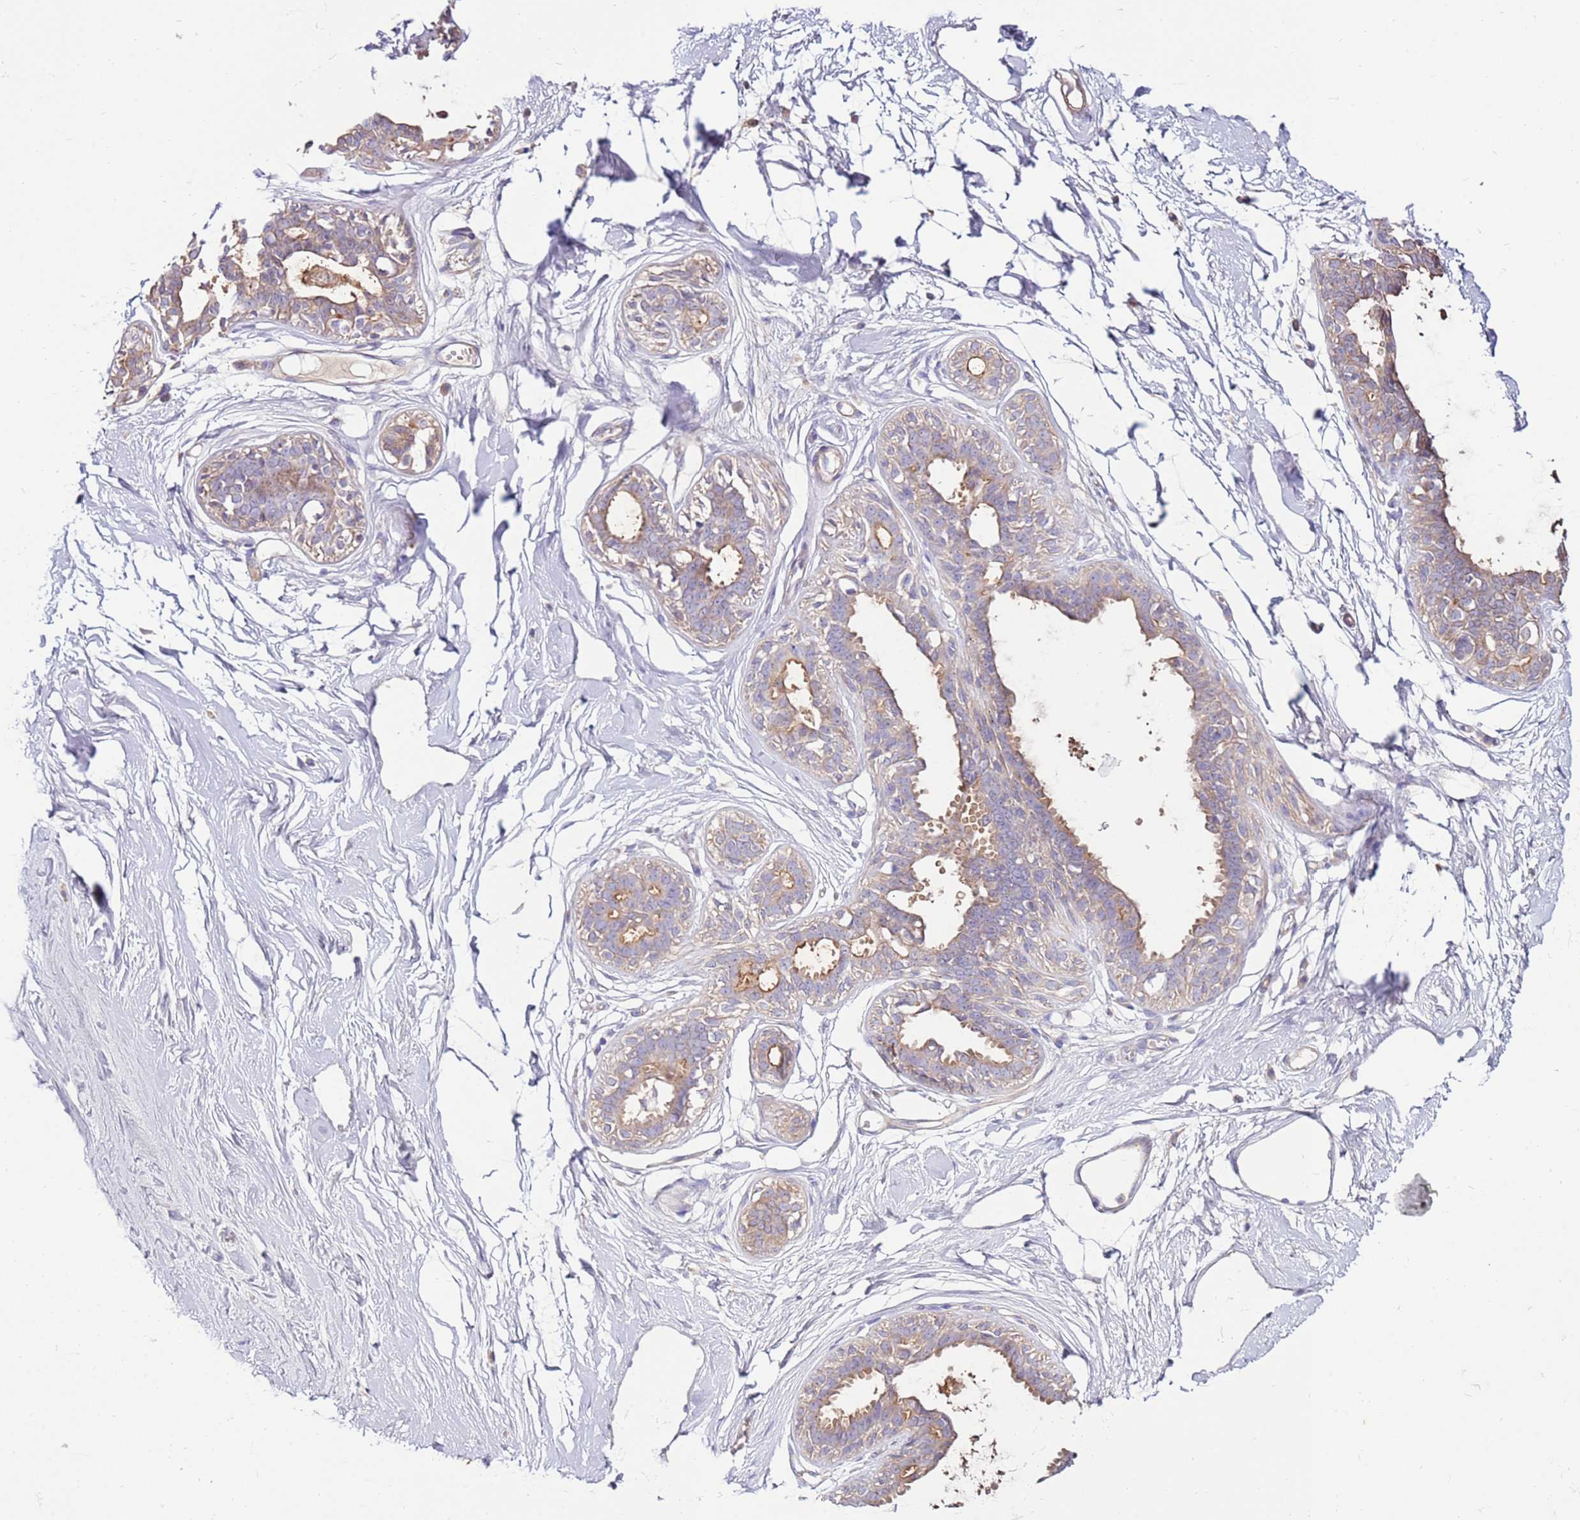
{"staining": {"intensity": "negative", "quantity": "none", "location": "none"}, "tissue": "breast", "cell_type": "Adipocytes", "image_type": "normal", "snomed": [{"axis": "morphology", "description": "Normal tissue, NOS"}, {"axis": "topography", "description": "Breast"}], "caption": "This micrograph is of normal breast stained with immunohistochemistry (IHC) to label a protein in brown with the nuclei are counter-stained blue. There is no expression in adipocytes. (DAB immunohistochemistry visualized using brightfield microscopy, high magnification).", "gene": "SLC44A4", "patient": {"sex": "female", "age": 45}}